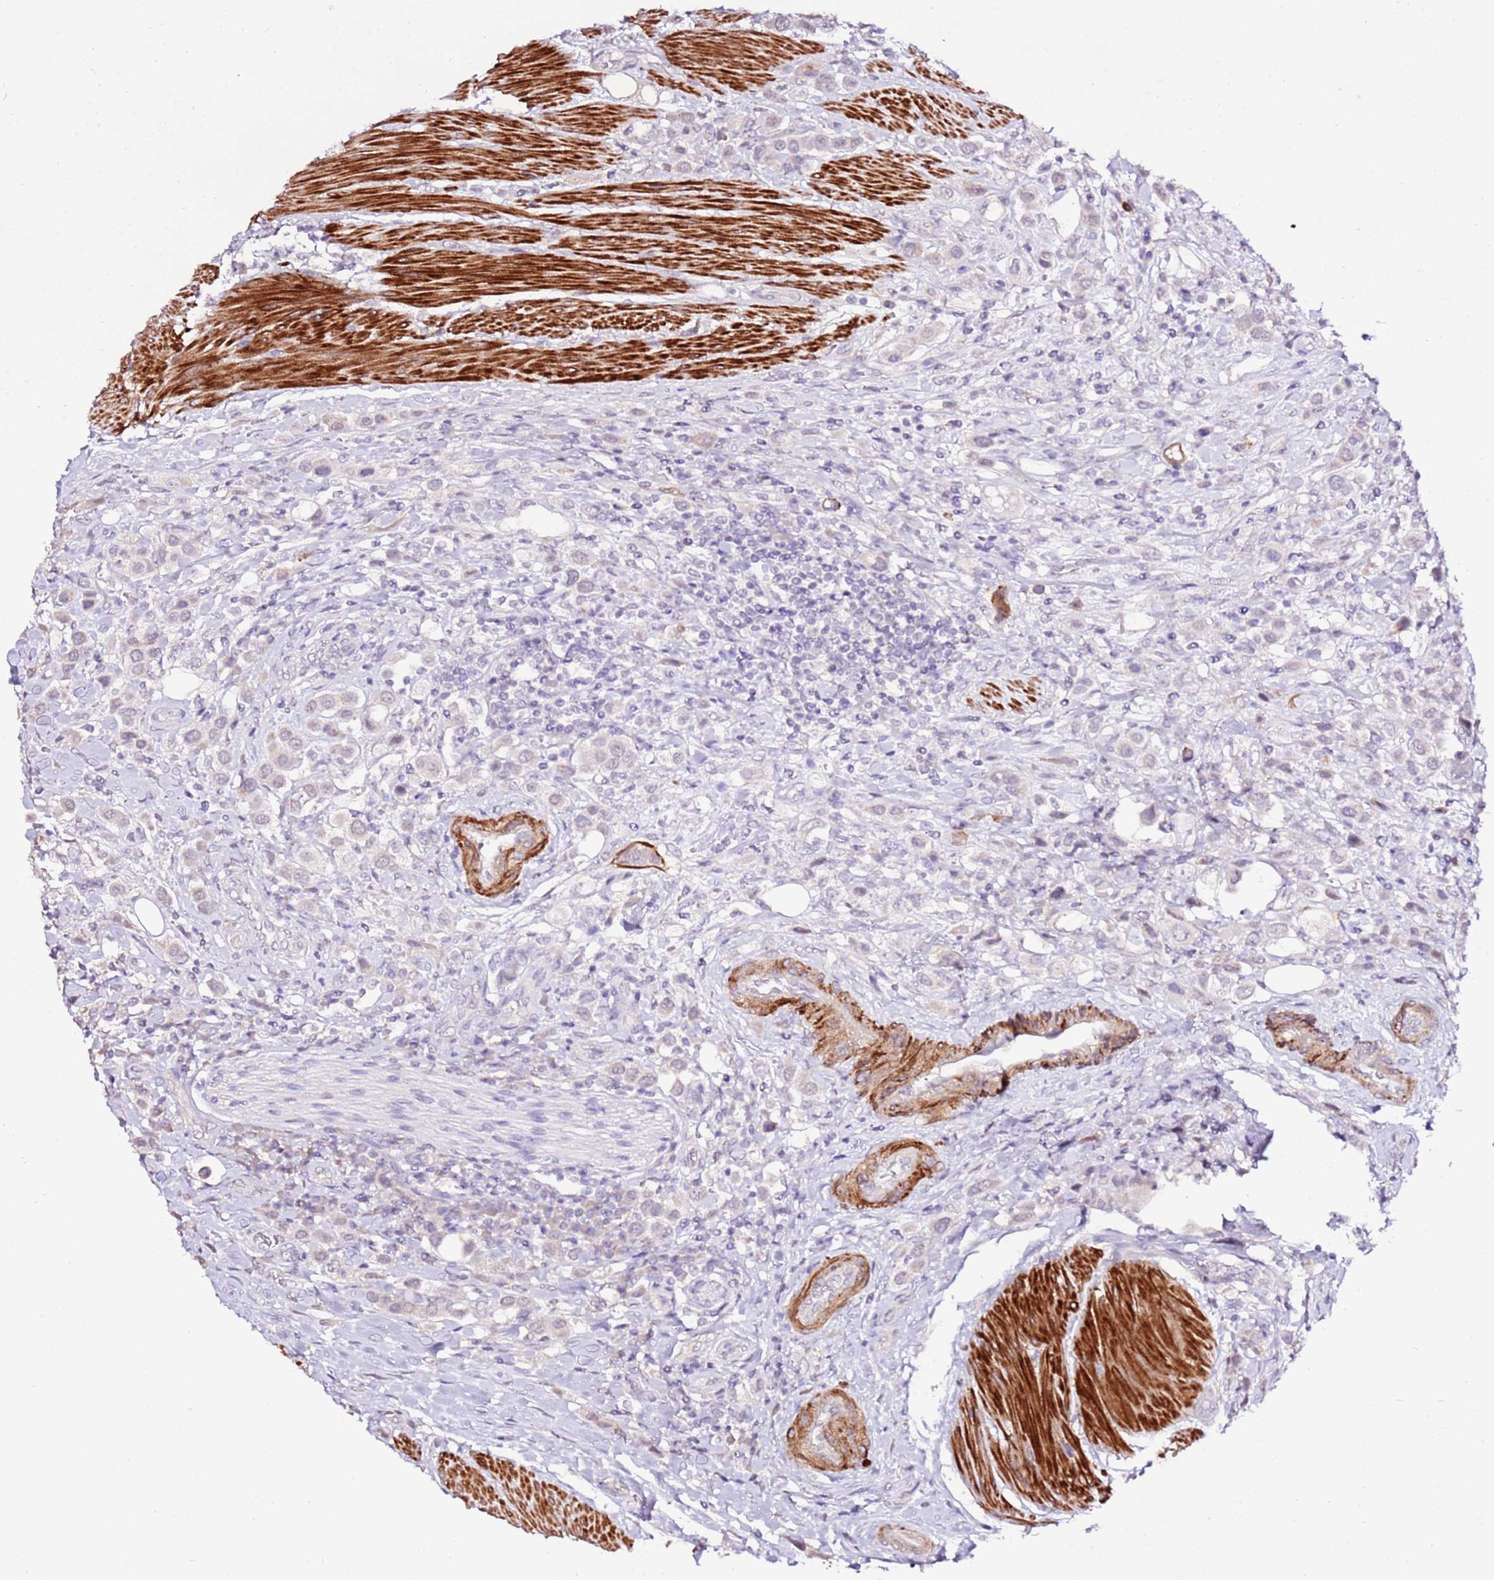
{"staining": {"intensity": "negative", "quantity": "none", "location": "none"}, "tissue": "urothelial cancer", "cell_type": "Tumor cells", "image_type": "cancer", "snomed": [{"axis": "morphology", "description": "Urothelial carcinoma, High grade"}, {"axis": "topography", "description": "Urinary bladder"}], "caption": "An image of human urothelial cancer is negative for staining in tumor cells.", "gene": "ART5", "patient": {"sex": "male", "age": 50}}